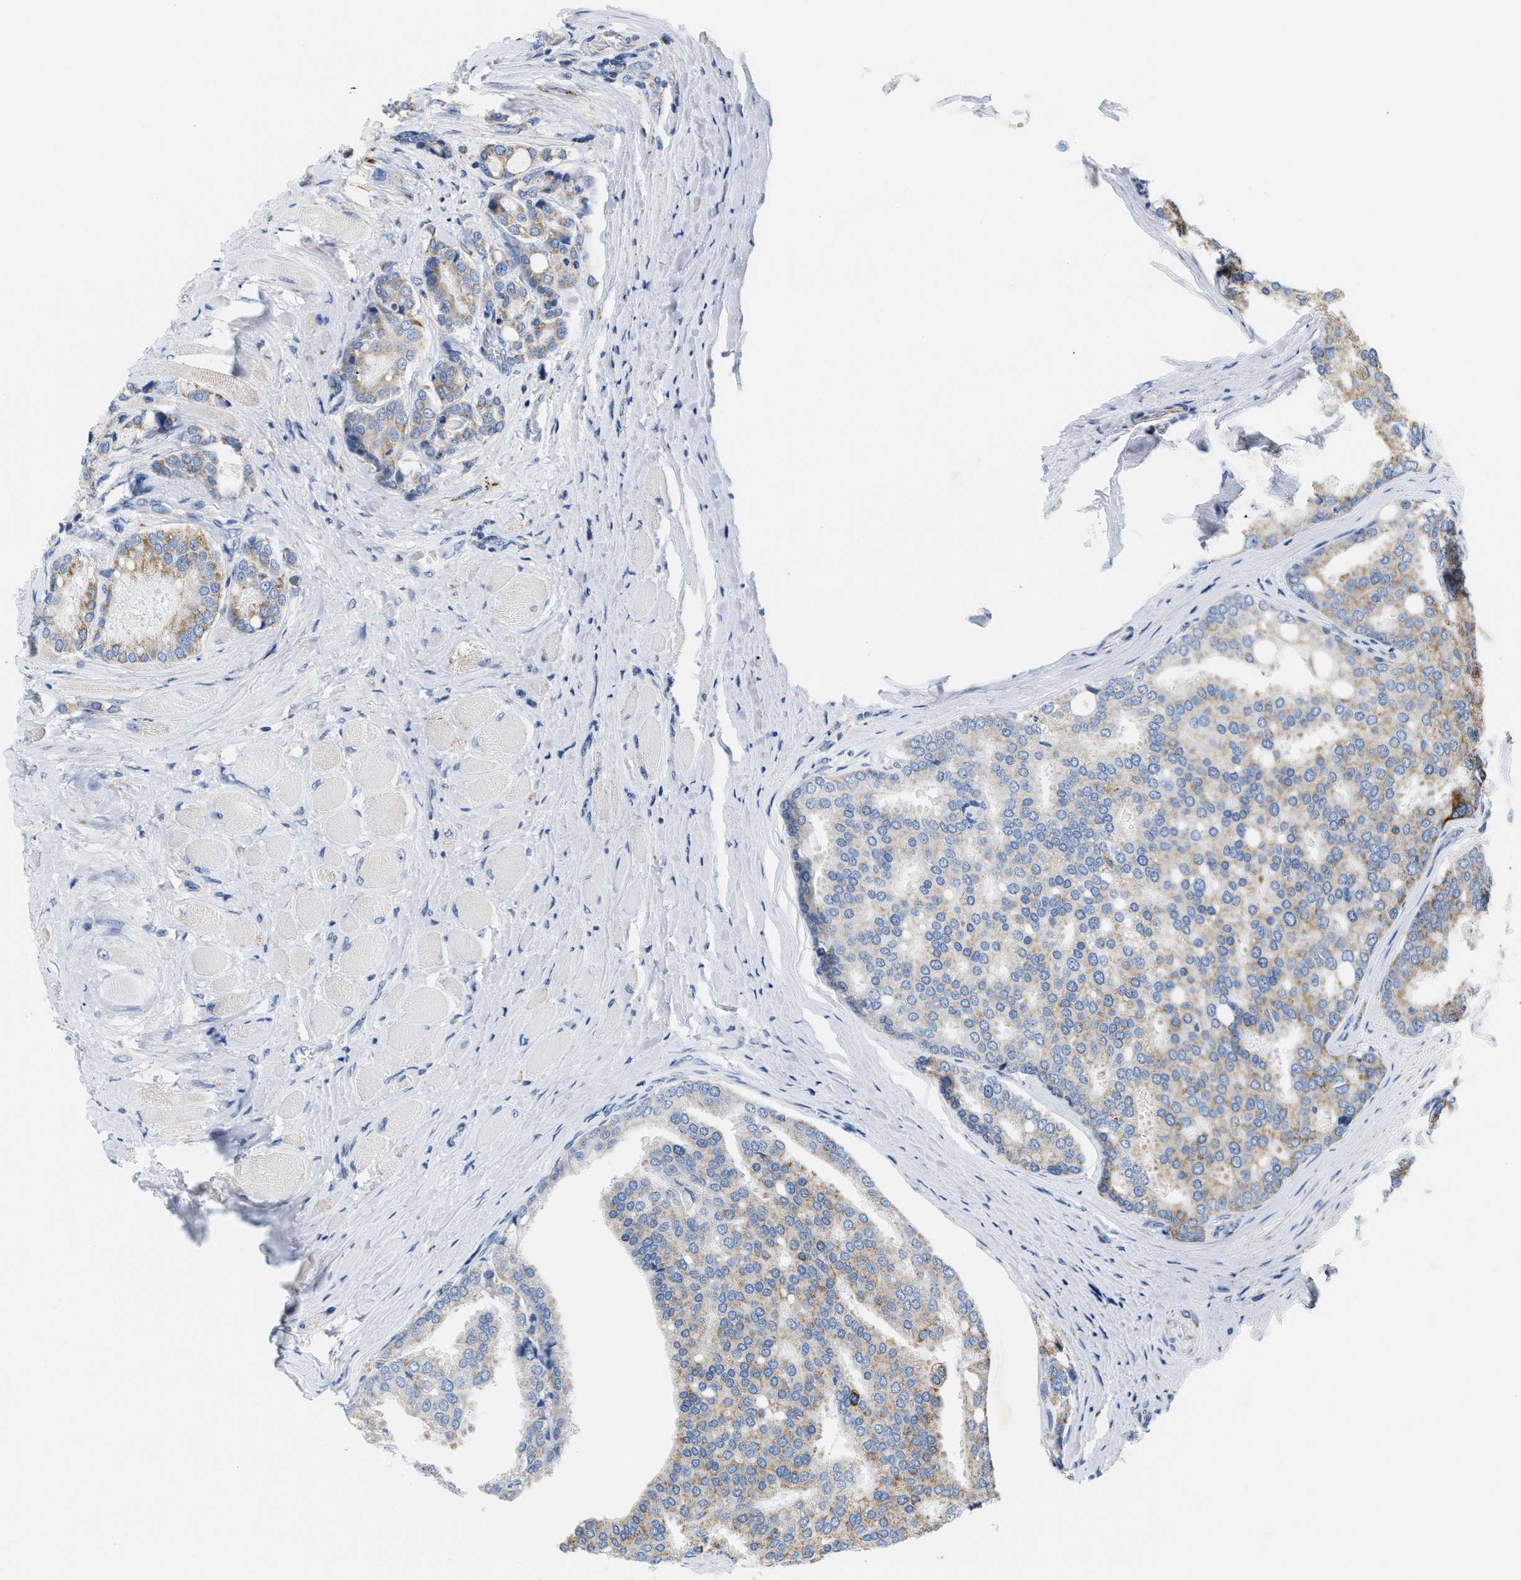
{"staining": {"intensity": "moderate", "quantity": "<25%", "location": "cytoplasmic/membranous"}, "tissue": "prostate cancer", "cell_type": "Tumor cells", "image_type": "cancer", "snomed": [{"axis": "morphology", "description": "Adenocarcinoma, High grade"}, {"axis": "topography", "description": "Prostate"}], "caption": "This micrograph reveals IHC staining of human prostate cancer (adenocarcinoma (high-grade)), with low moderate cytoplasmic/membranous positivity in about <25% of tumor cells.", "gene": "KCNJ5", "patient": {"sex": "male", "age": 50}}